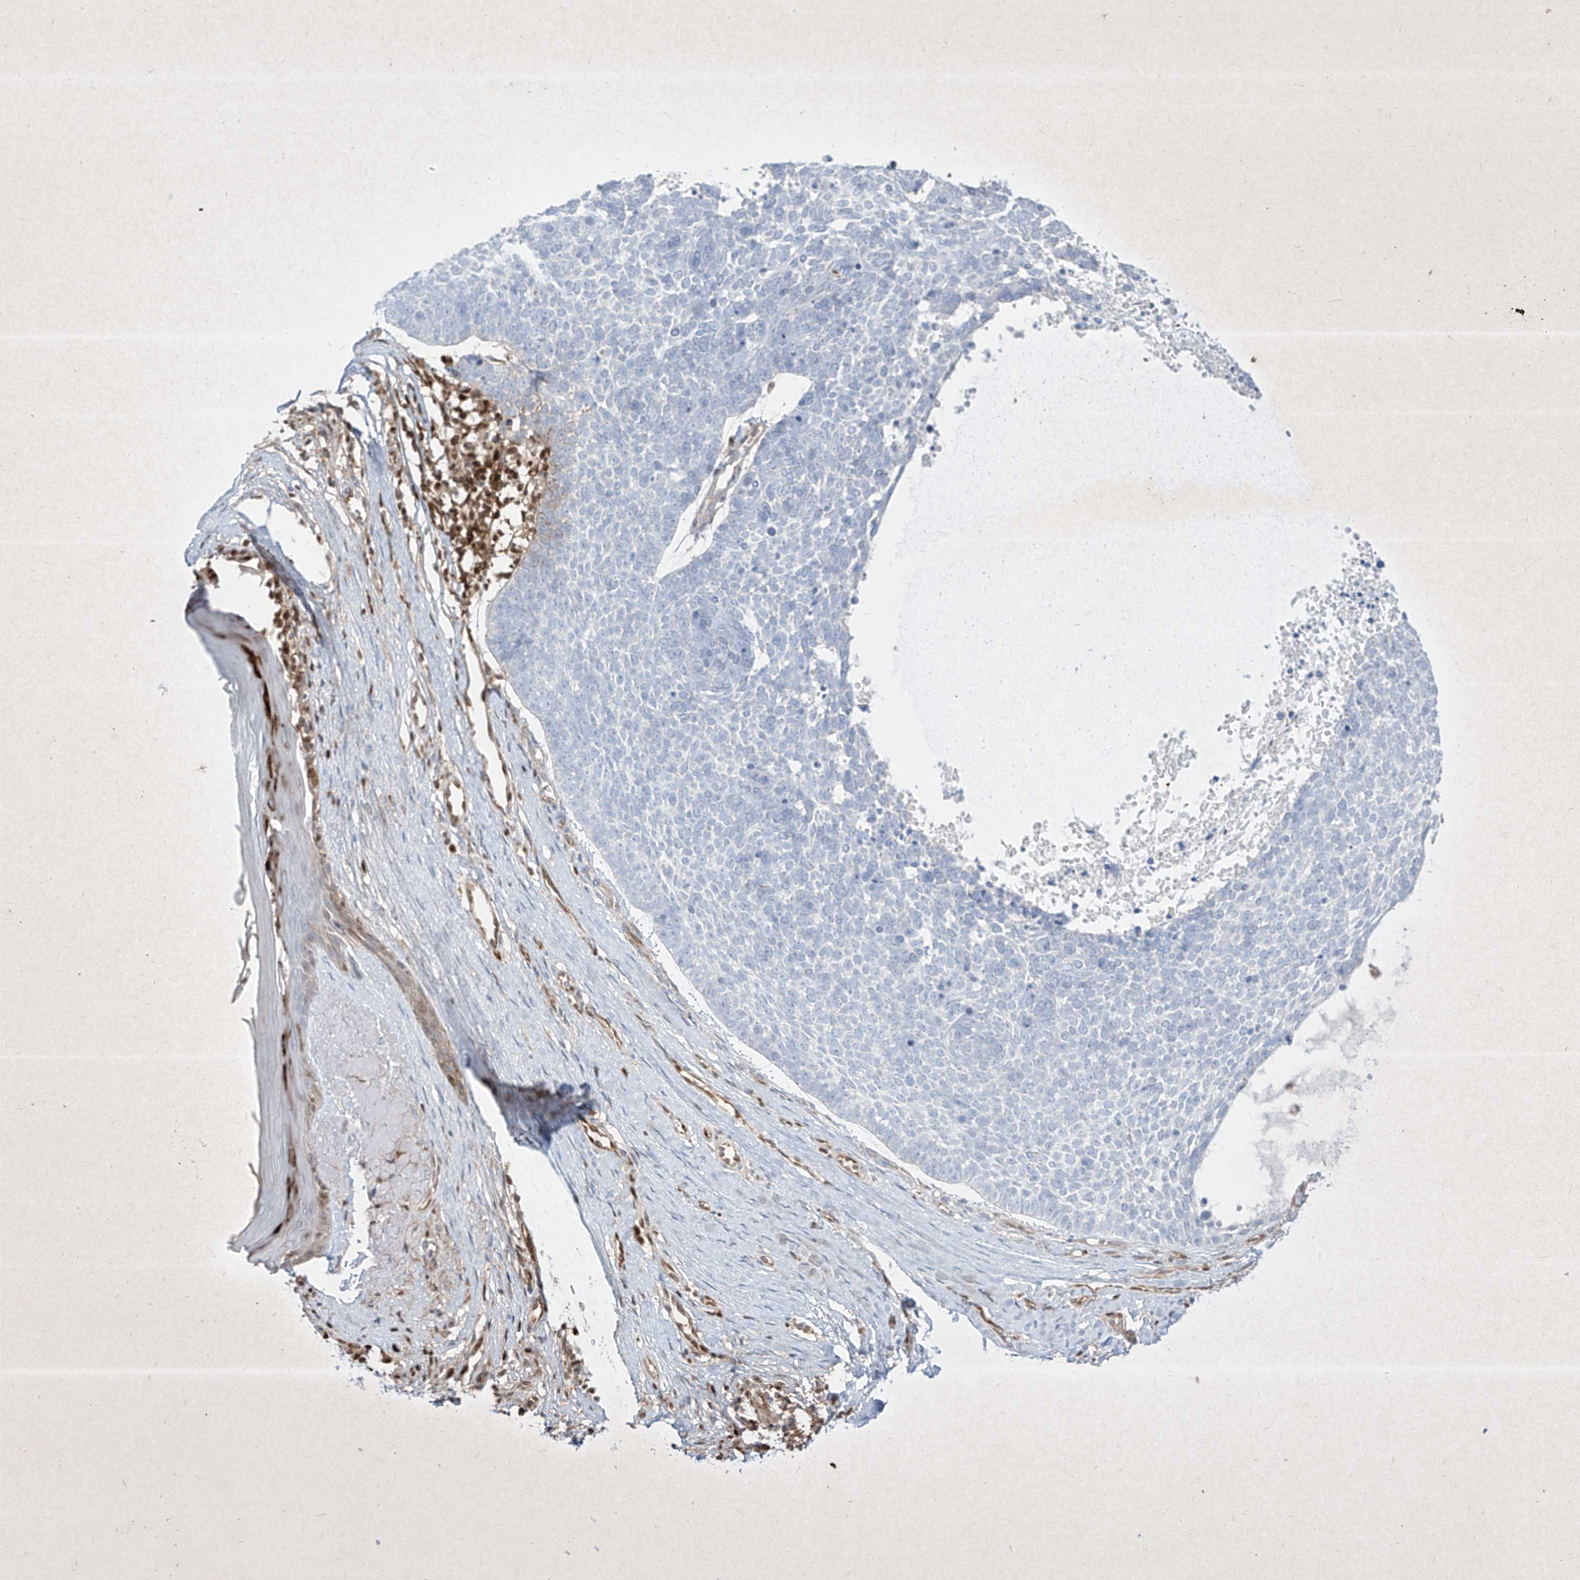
{"staining": {"intensity": "negative", "quantity": "none", "location": "none"}, "tissue": "skin cancer", "cell_type": "Tumor cells", "image_type": "cancer", "snomed": [{"axis": "morphology", "description": "Basal cell carcinoma"}, {"axis": "topography", "description": "Skin"}], "caption": "A histopathology image of skin basal cell carcinoma stained for a protein exhibits no brown staining in tumor cells.", "gene": "PSMB10", "patient": {"sex": "female", "age": 81}}